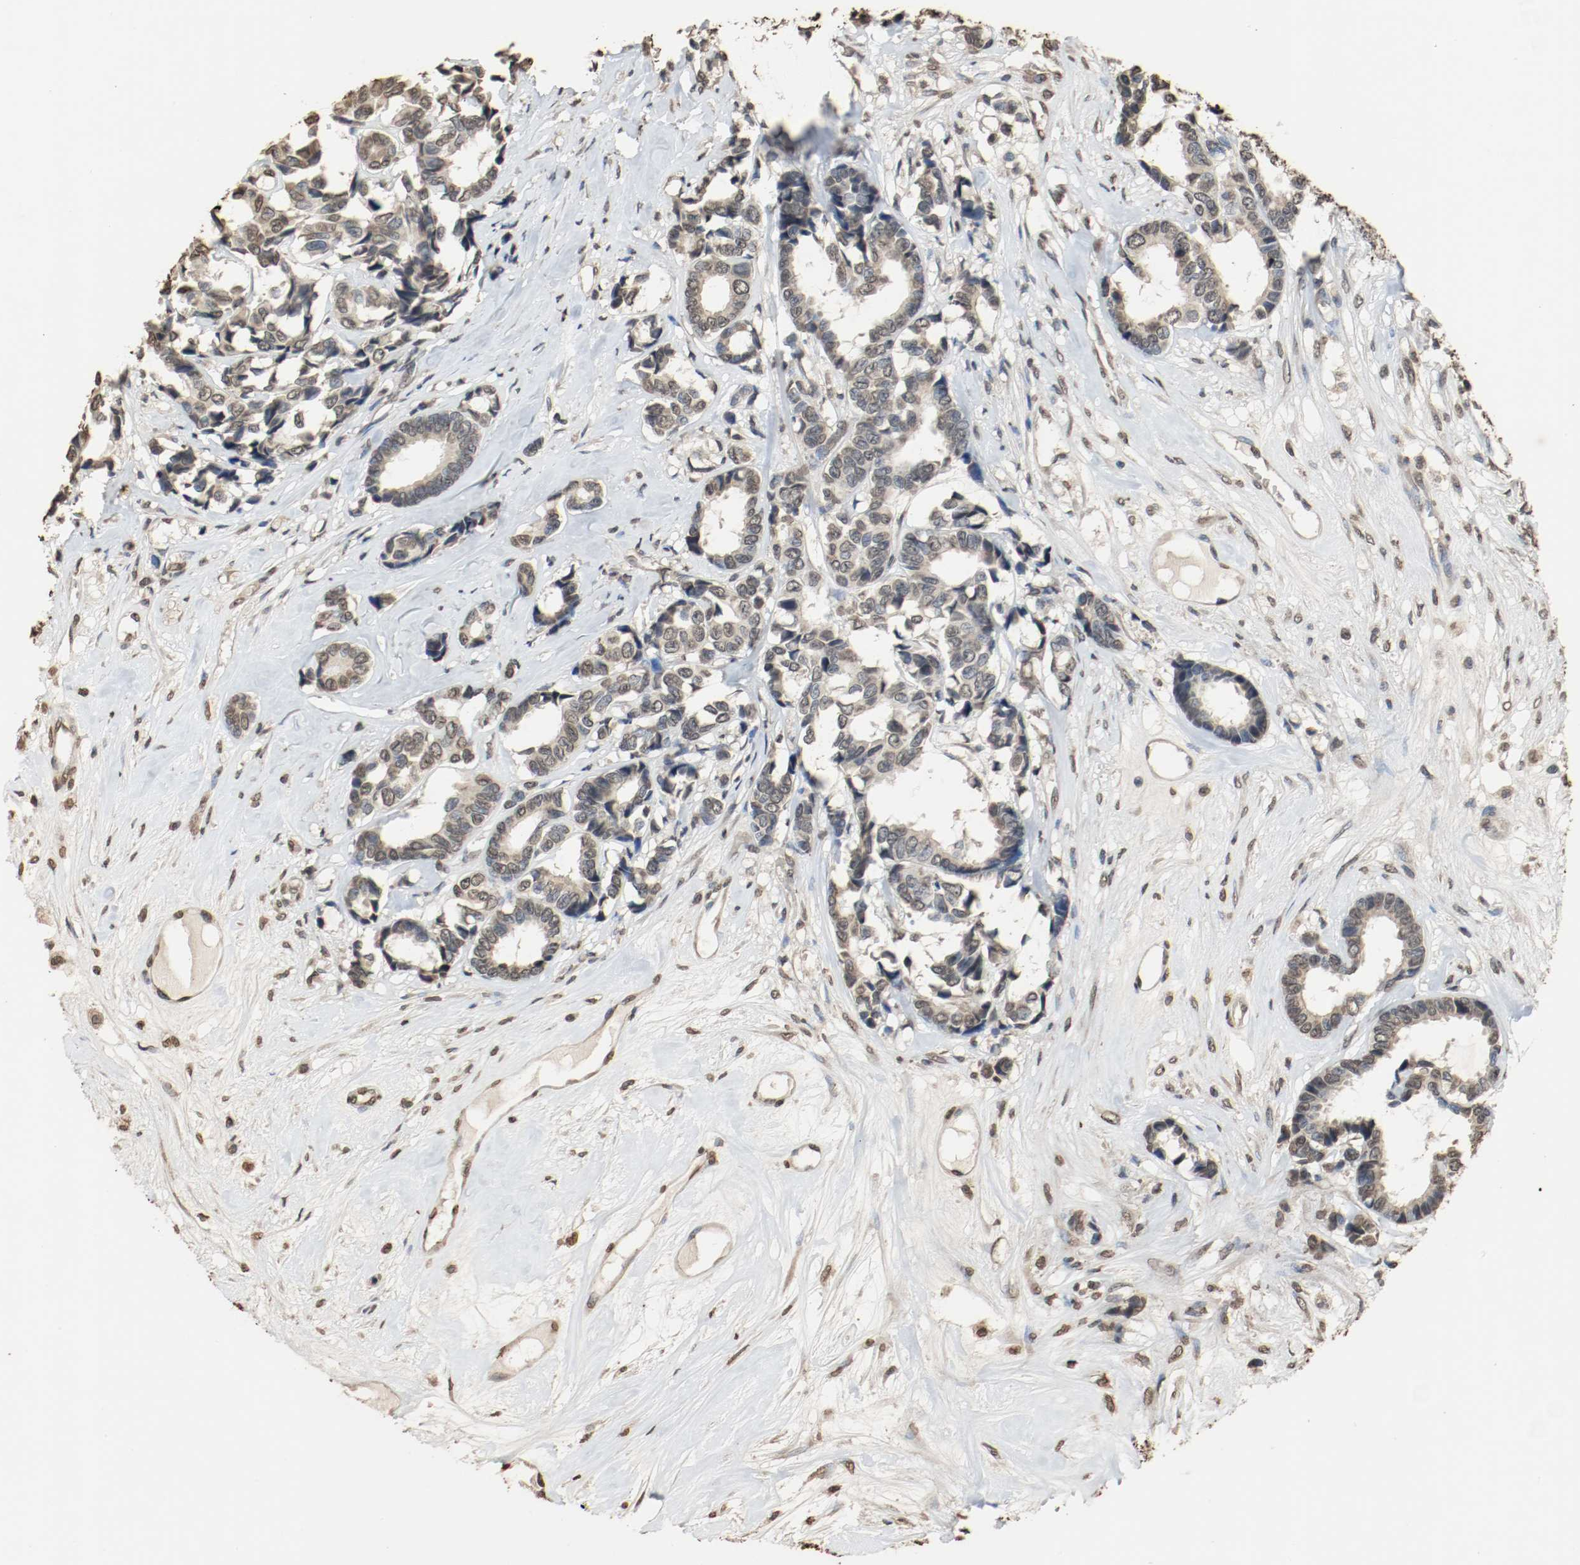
{"staining": {"intensity": "weak", "quantity": "25%-75%", "location": "cytoplasmic/membranous"}, "tissue": "breast cancer", "cell_type": "Tumor cells", "image_type": "cancer", "snomed": [{"axis": "morphology", "description": "Duct carcinoma"}, {"axis": "topography", "description": "Breast"}], "caption": "Human breast intraductal carcinoma stained for a protein (brown) exhibits weak cytoplasmic/membranous positive expression in about 25%-75% of tumor cells.", "gene": "RTN4", "patient": {"sex": "female", "age": 87}}